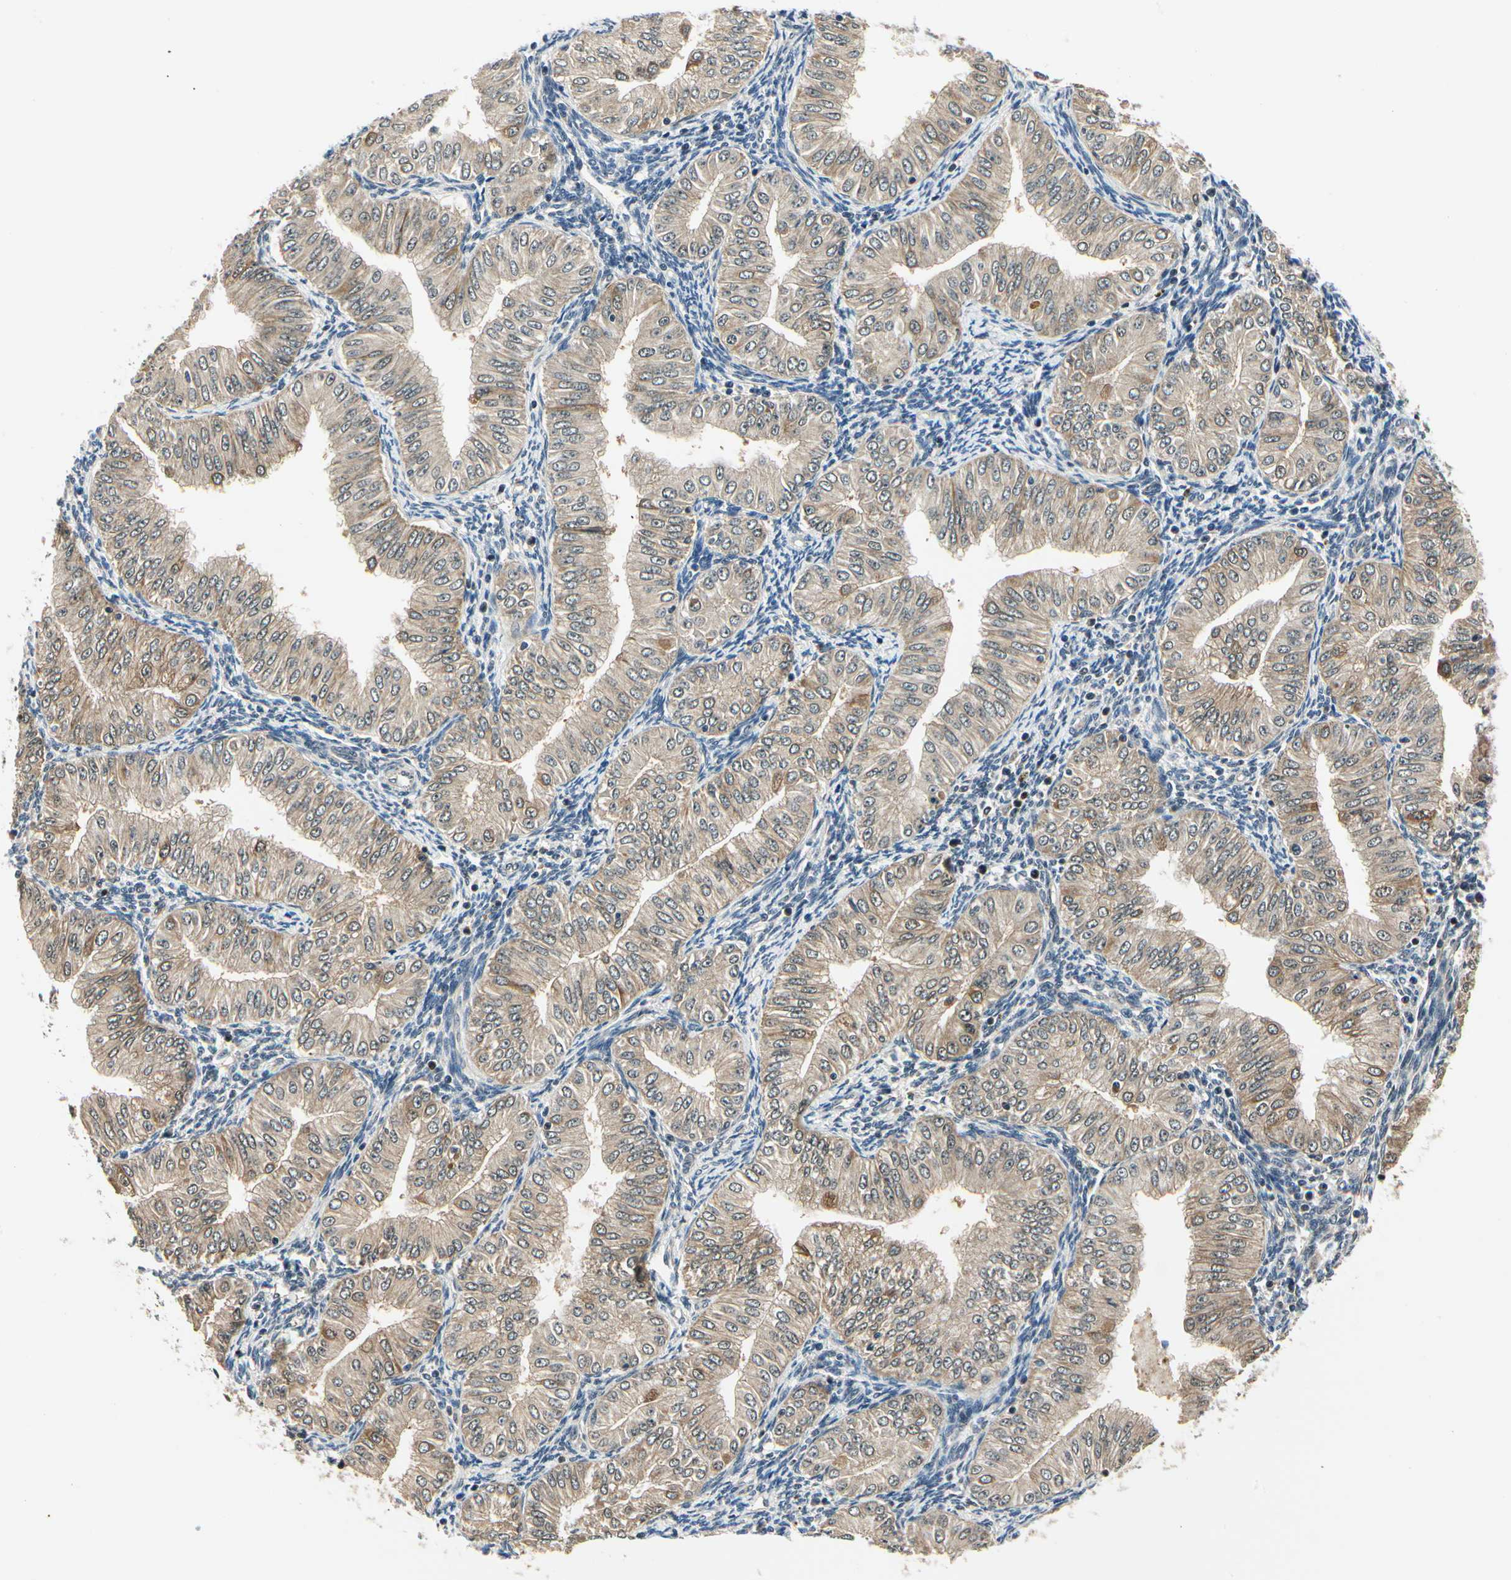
{"staining": {"intensity": "strong", "quantity": ">75%", "location": "cytoplasmic/membranous"}, "tissue": "endometrial cancer", "cell_type": "Tumor cells", "image_type": "cancer", "snomed": [{"axis": "morphology", "description": "Normal tissue, NOS"}, {"axis": "morphology", "description": "Adenocarcinoma, NOS"}, {"axis": "topography", "description": "Endometrium"}], "caption": "High-magnification brightfield microscopy of endometrial adenocarcinoma stained with DAB (brown) and counterstained with hematoxylin (blue). tumor cells exhibit strong cytoplasmic/membranous expression is identified in about>75% of cells.", "gene": "PDK2", "patient": {"sex": "female", "age": 53}}